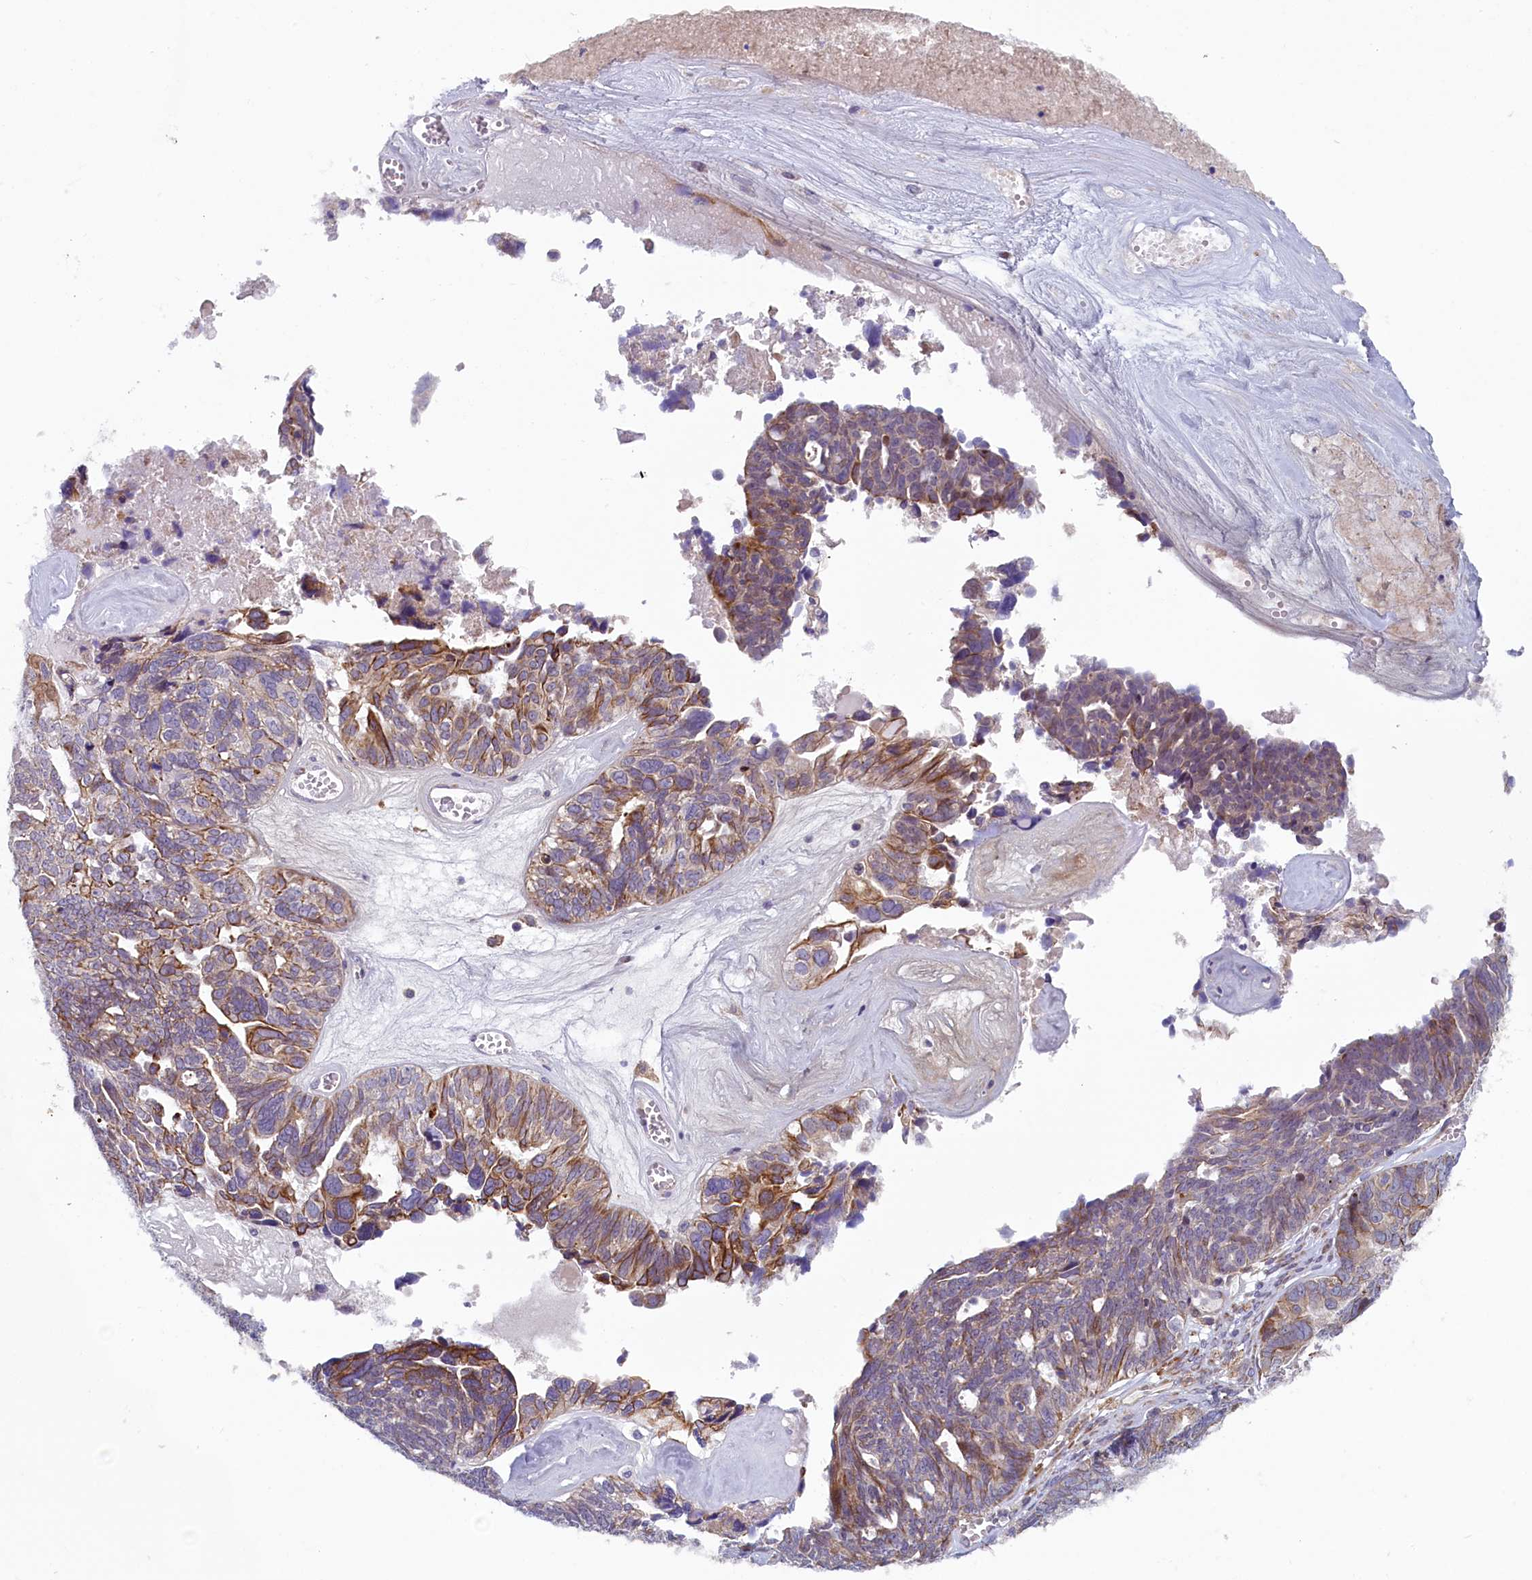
{"staining": {"intensity": "moderate", "quantity": "25%-75%", "location": "cytoplasmic/membranous"}, "tissue": "ovarian cancer", "cell_type": "Tumor cells", "image_type": "cancer", "snomed": [{"axis": "morphology", "description": "Cystadenocarcinoma, serous, NOS"}, {"axis": "topography", "description": "Ovary"}], "caption": "Moderate cytoplasmic/membranous protein expression is present in approximately 25%-75% of tumor cells in ovarian serous cystadenocarcinoma.", "gene": "ANKRD39", "patient": {"sex": "female", "age": 79}}